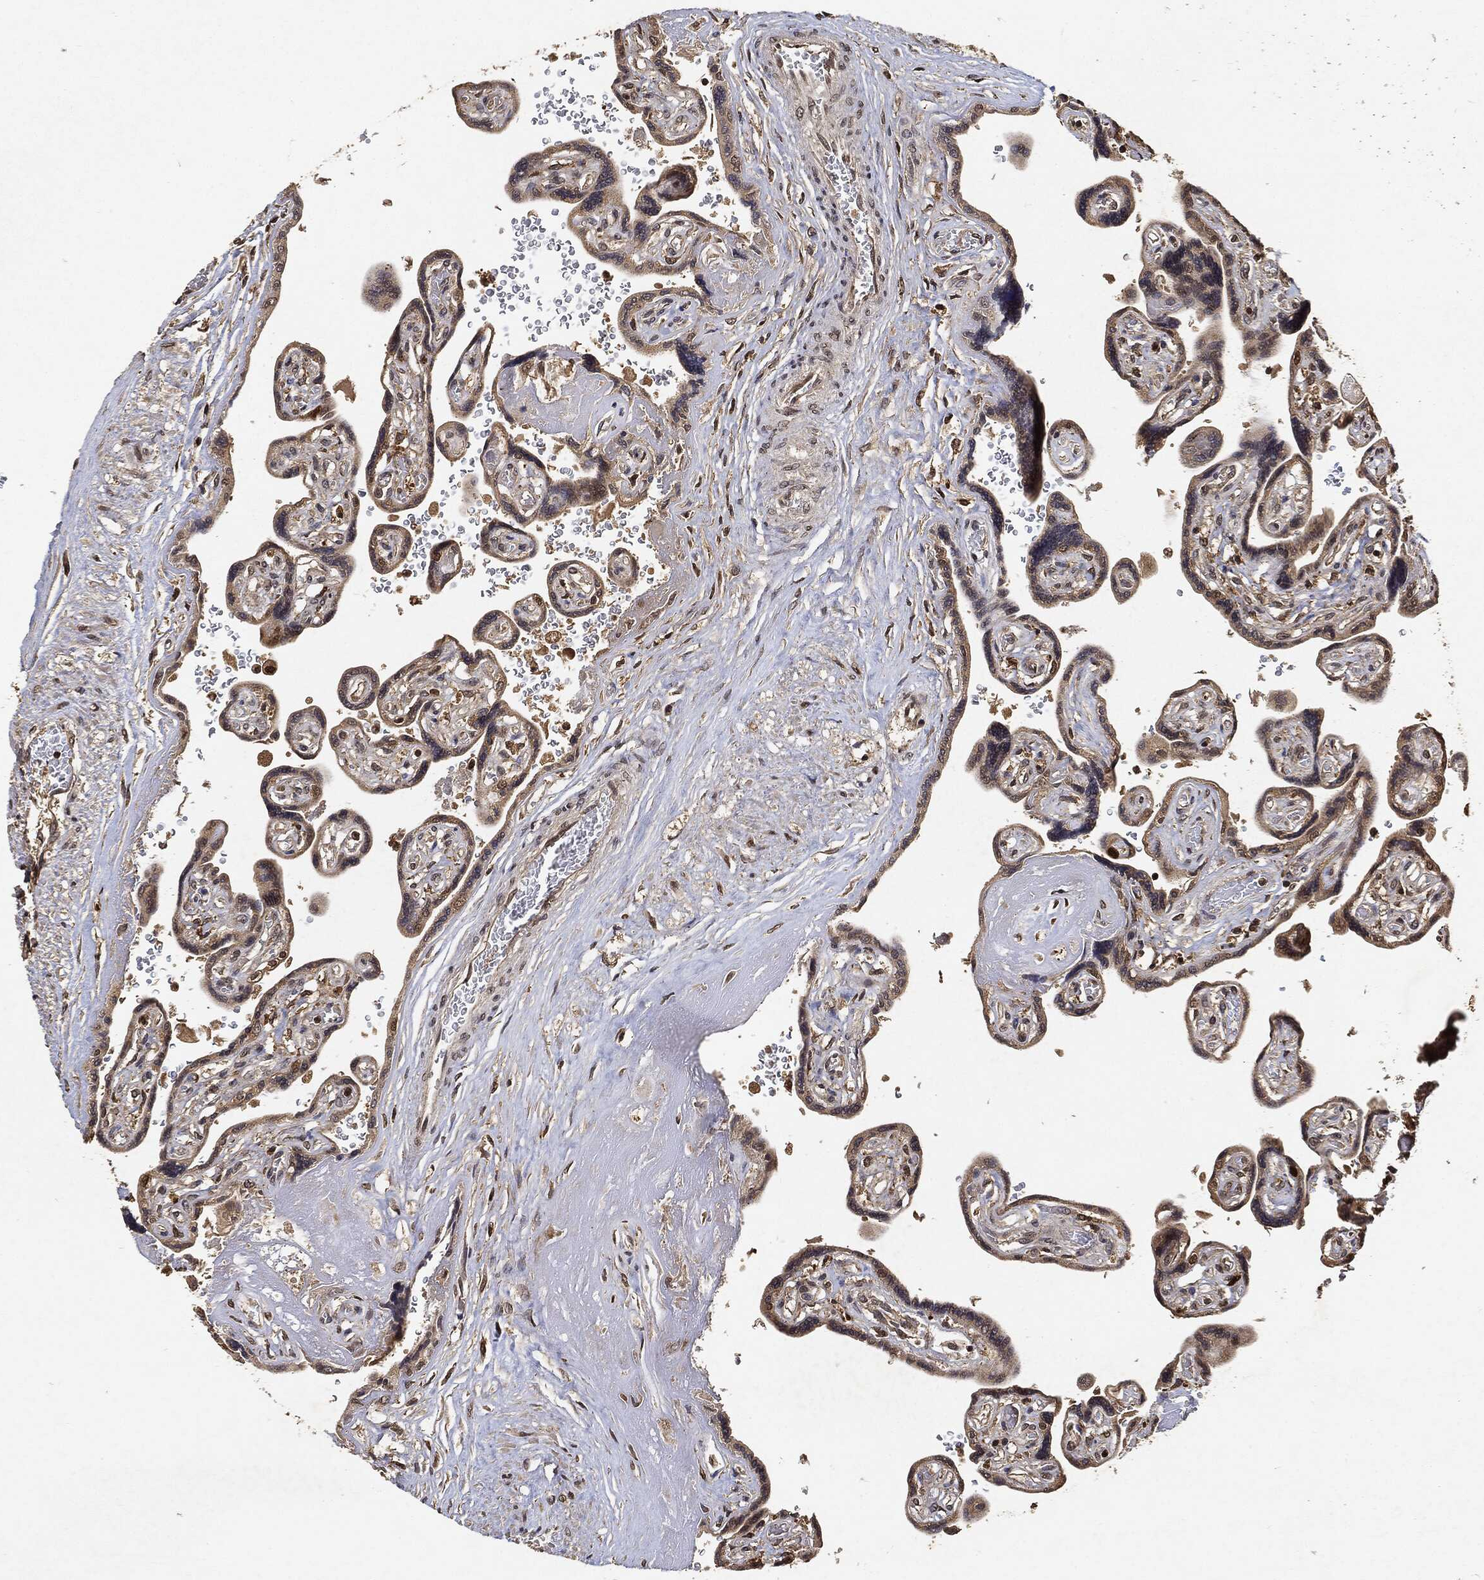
{"staining": {"intensity": "weak", "quantity": ">75%", "location": "cytoplasmic/membranous,nuclear"}, "tissue": "placenta", "cell_type": "Decidual cells", "image_type": "normal", "snomed": [{"axis": "morphology", "description": "Normal tissue, NOS"}, {"axis": "topography", "description": "Placenta"}], "caption": "An image of human placenta stained for a protein shows weak cytoplasmic/membranous,nuclear brown staining in decidual cells. The staining was performed using DAB (3,3'-diaminobenzidine), with brown indicating positive protein expression. Nuclei are stained blue with hematoxylin.", "gene": "ZNF226", "patient": {"sex": "female", "age": 32}}